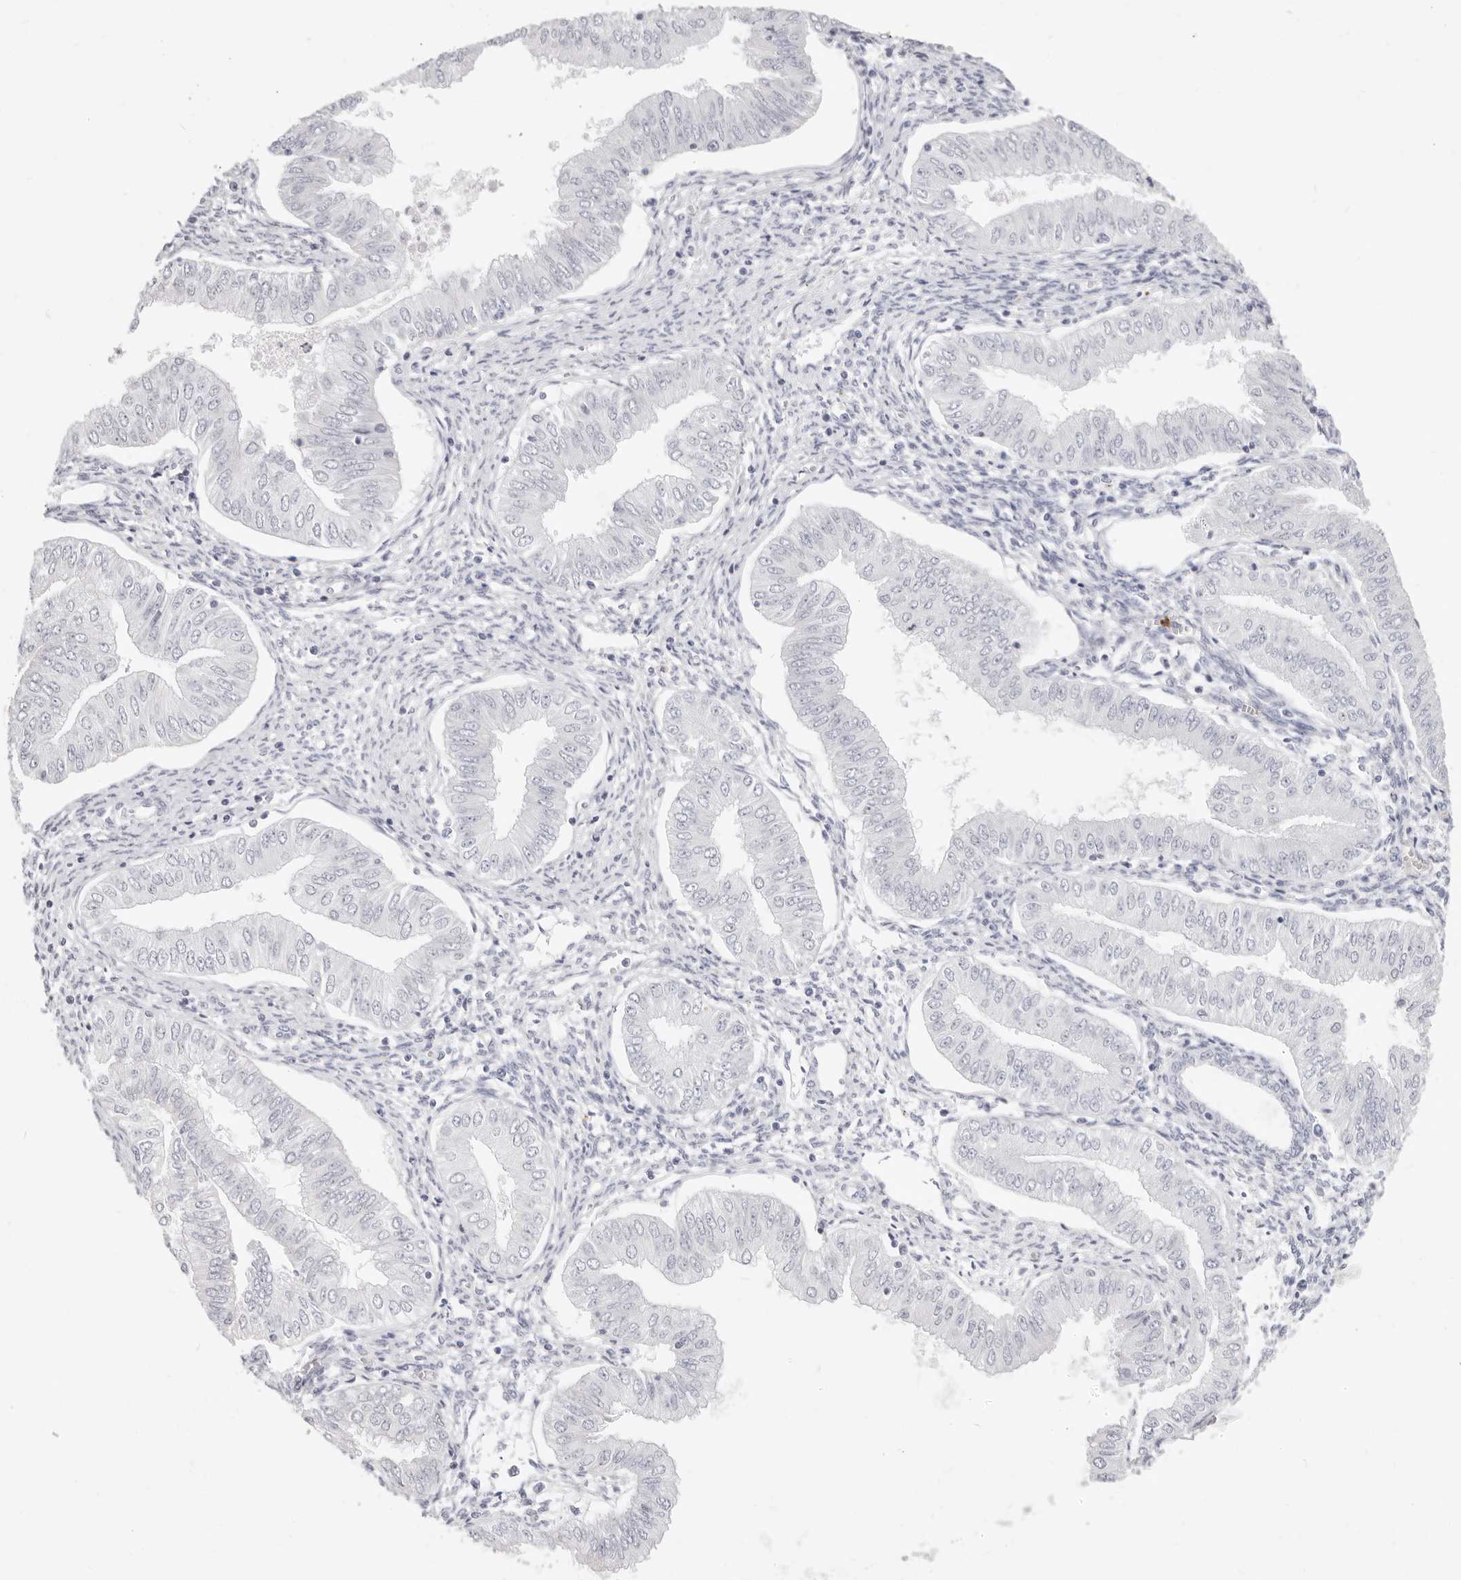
{"staining": {"intensity": "negative", "quantity": "none", "location": "none"}, "tissue": "endometrial cancer", "cell_type": "Tumor cells", "image_type": "cancer", "snomed": [{"axis": "morphology", "description": "Normal tissue, NOS"}, {"axis": "morphology", "description": "Adenocarcinoma, NOS"}, {"axis": "topography", "description": "Endometrium"}], "caption": "Tumor cells show no significant protein expression in endometrial cancer.", "gene": "CAMP", "patient": {"sex": "female", "age": 53}}